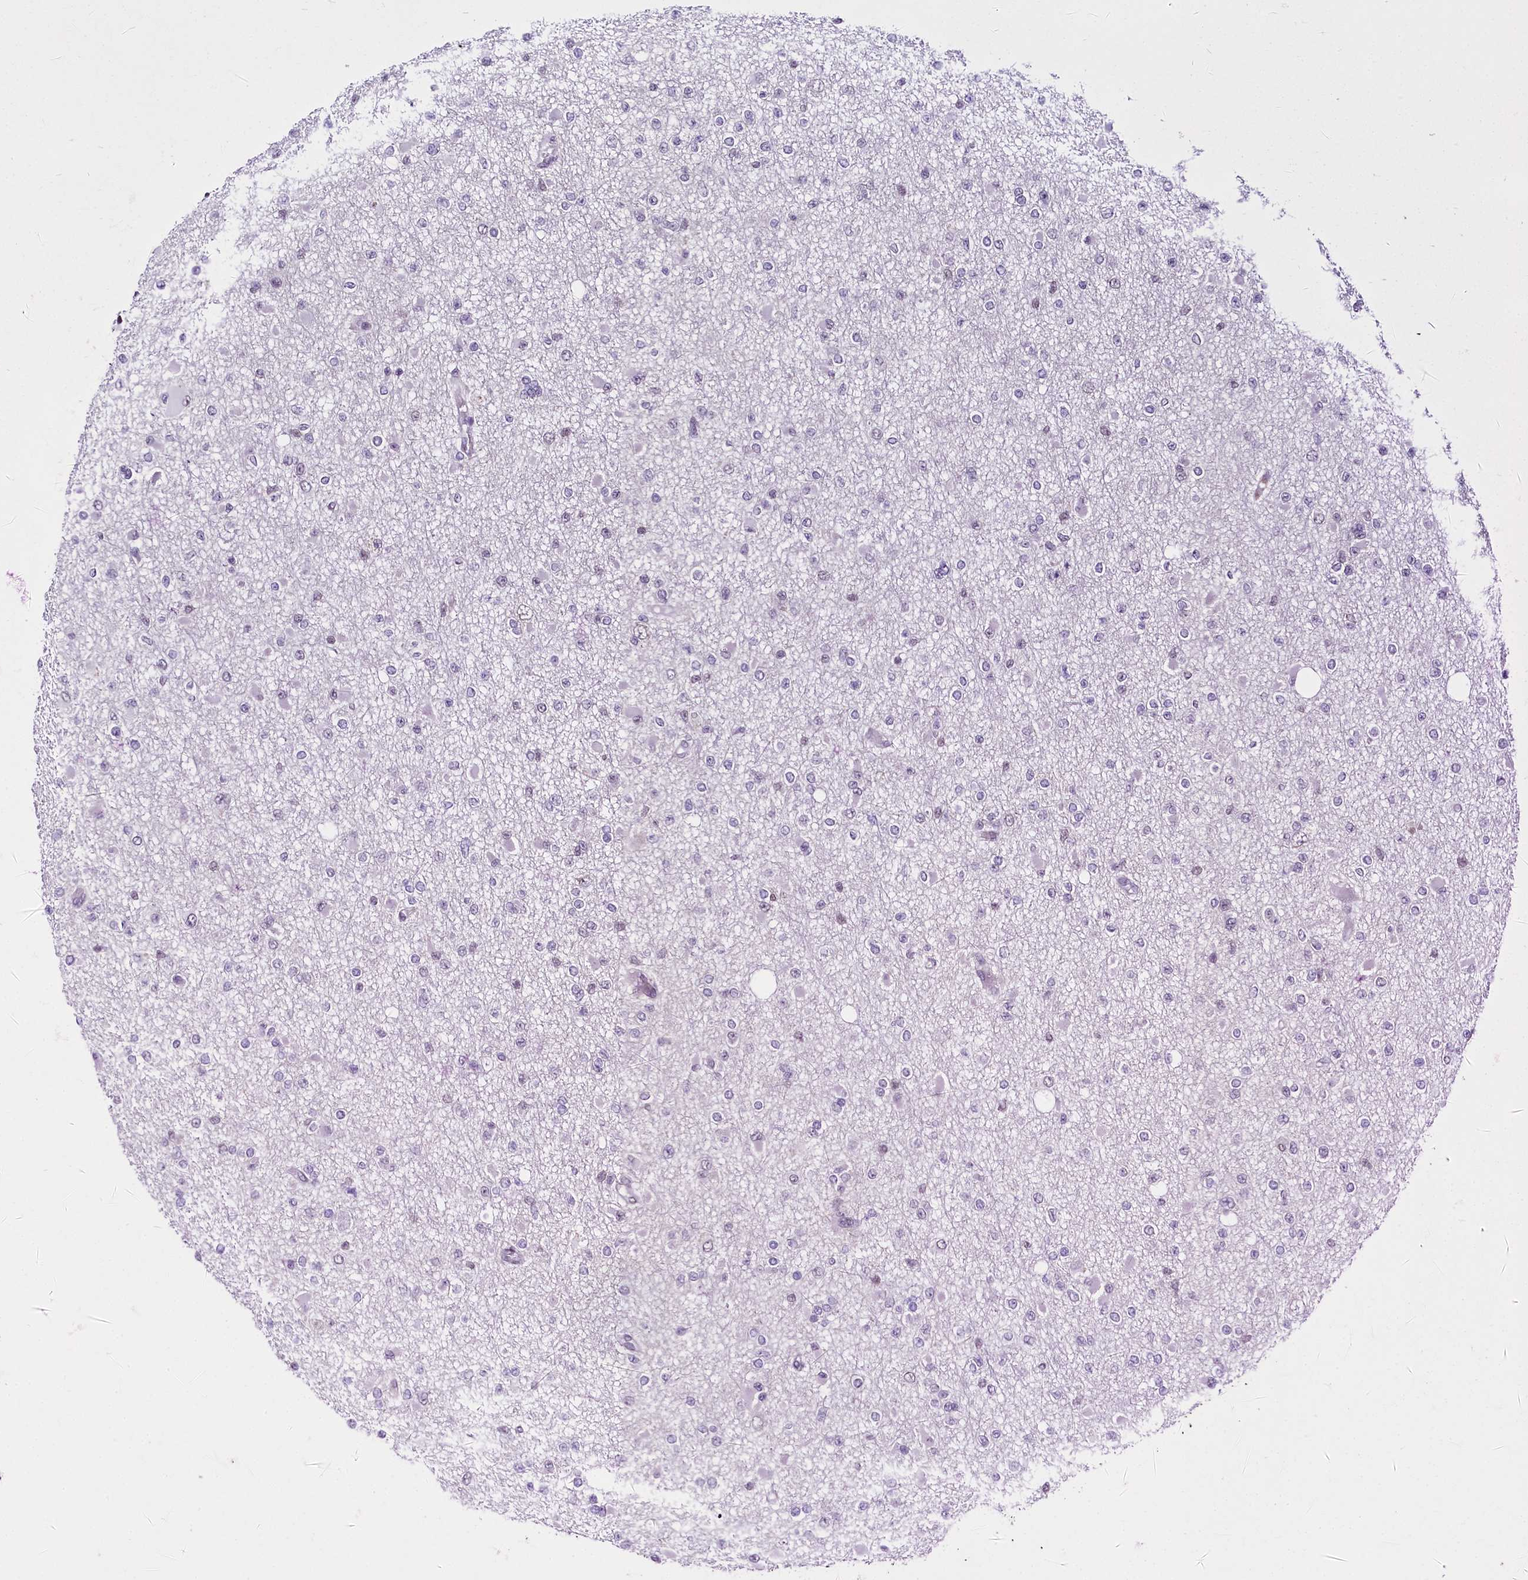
{"staining": {"intensity": "negative", "quantity": "none", "location": "none"}, "tissue": "glioma", "cell_type": "Tumor cells", "image_type": "cancer", "snomed": [{"axis": "morphology", "description": "Glioma, malignant, Low grade"}, {"axis": "topography", "description": "Brain"}], "caption": "The IHC micrograph has no significant staining in tumor cells of malignant low-grade glioma tissue.", "gene": "SCAF11", "patient": {"sex": "female", "age": 22}}